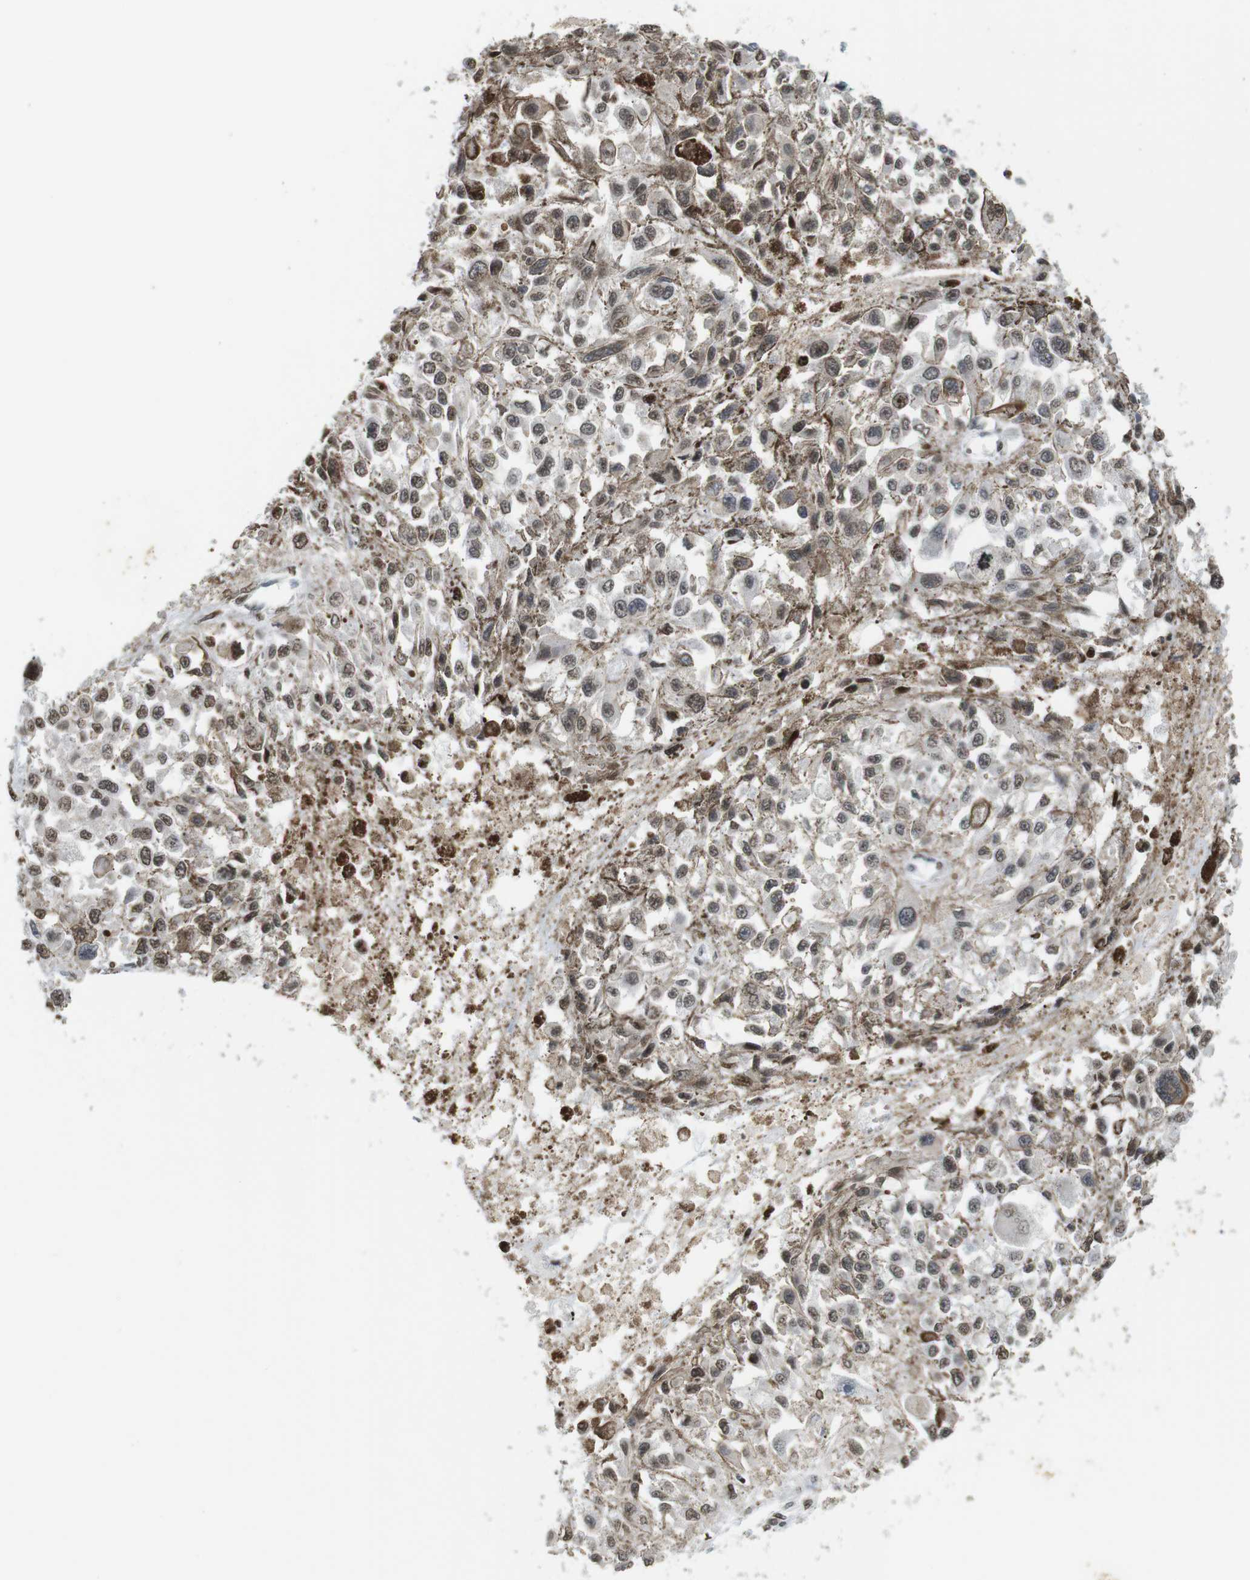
{"staining": {"intensity": "weak", "quantity": ">75%", "location": "nuclear"}, "tissue": "melanoma", "cell_type": "Tumor cells", "image_type": "cancer", "snomed": [{"axis": "morphology", "description": "Malignant melanoma, Metastatic site"}, {"axis": "topography", "description": "Lymph node"}], "caption": "Weak nuclear positivity is seen in about >75% of tumor cells in malignant melanoma (metastatic site). The protein of interest is shown in brown color, while the nuclei are stained blue.", "gene": "MBD1", "patient": {"sex": "male", "age": 59}}